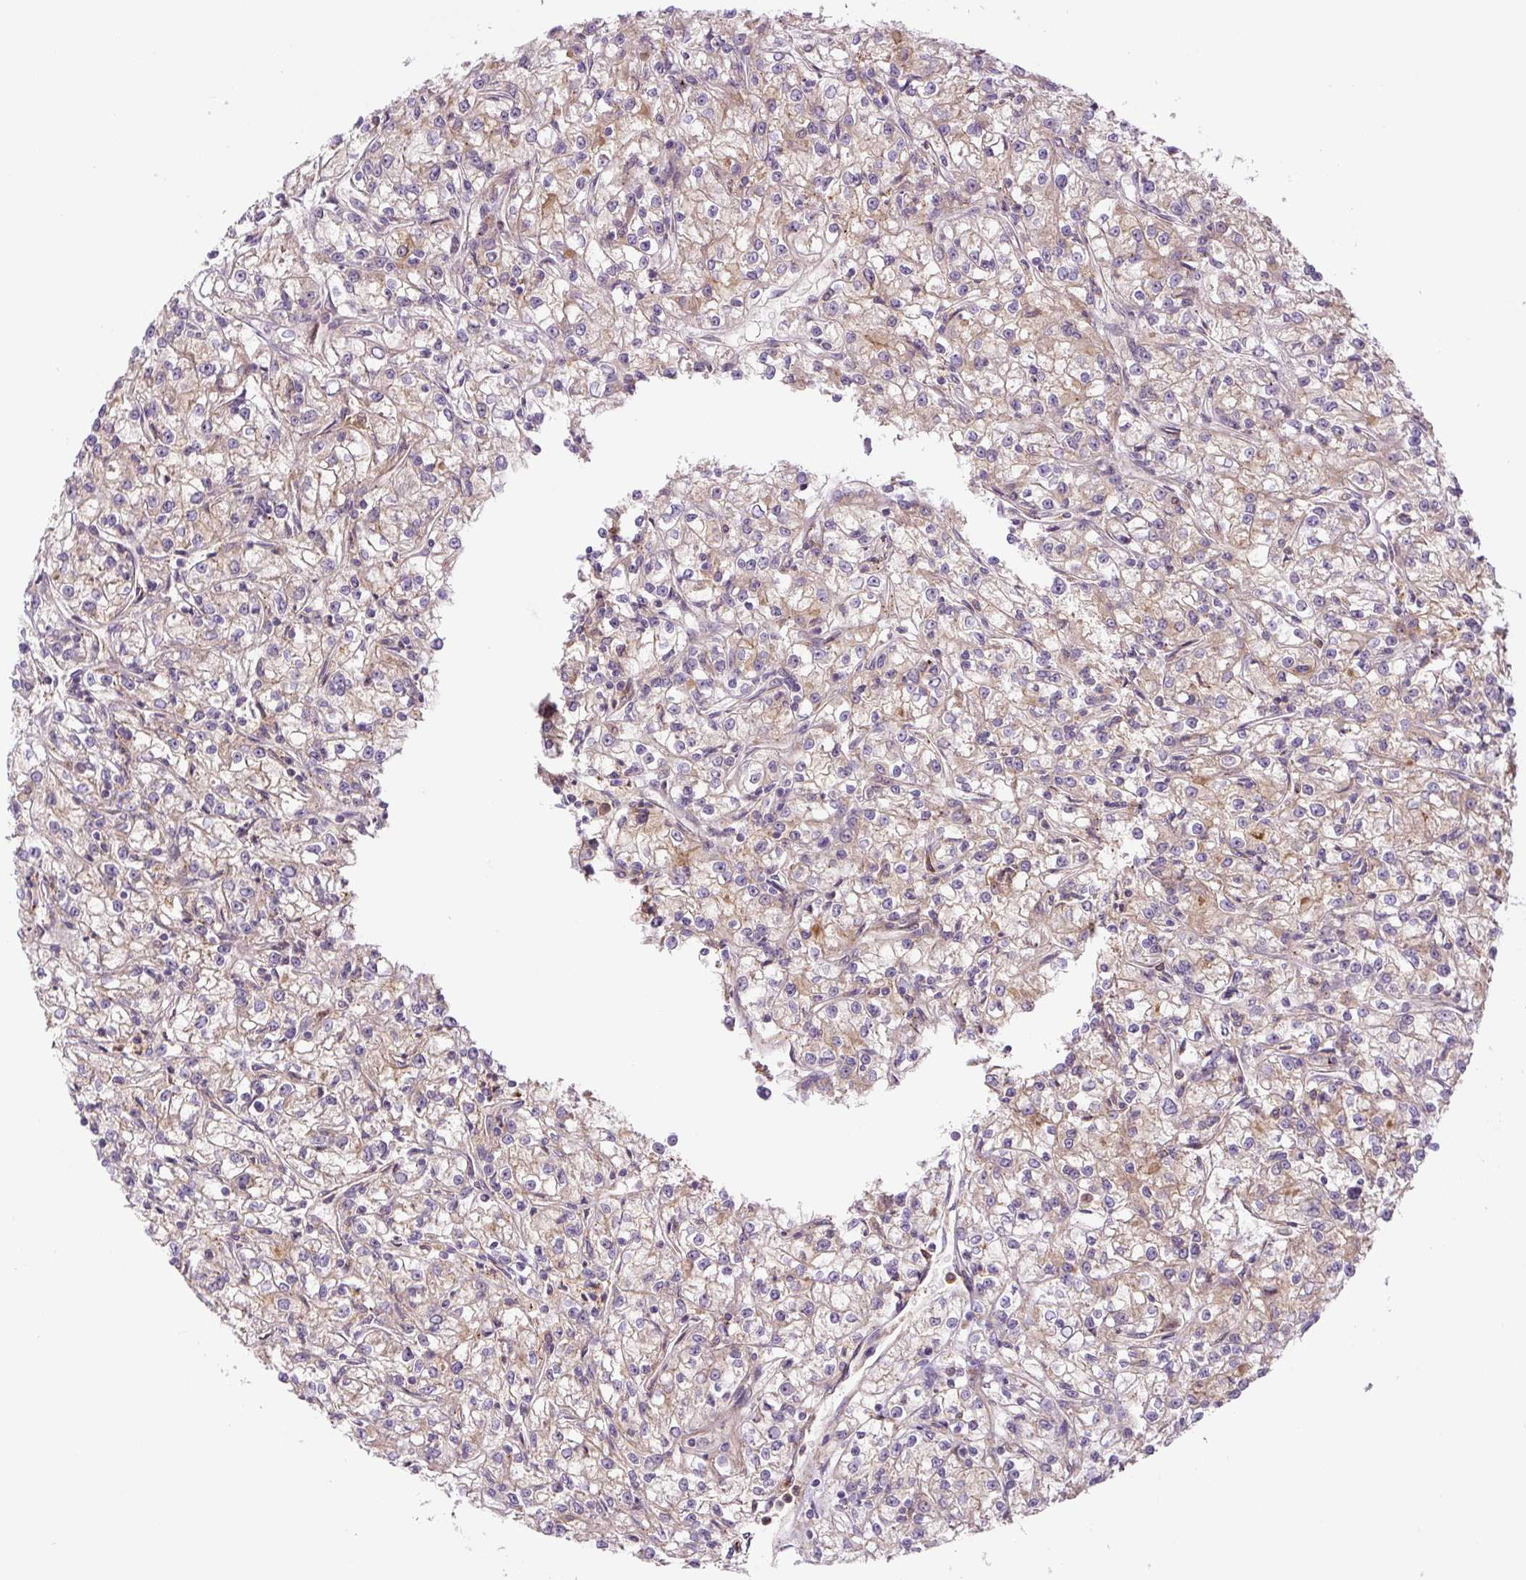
{"staining": {"intensity": "weak", "quantity": "25%-75%", "location": "cytoplasmic/membranous"}, "tissue": "renal cancer", "cell_type": "Tumor cells", "image_type": "cancer", "snomed": [{"axis": "morphology", "description": "Adenocarcinoma, NOS"}, {"axis": "topography", "description": "Kidney"}], "caption": "Weak cytoplasmic/membranous protein positivity is identified in approximately 25%-75% of tumor cells in adenocarcinoma (renal).", "gene": "ZSWIM7", "patient": {"sex": "female", "age": 59}}